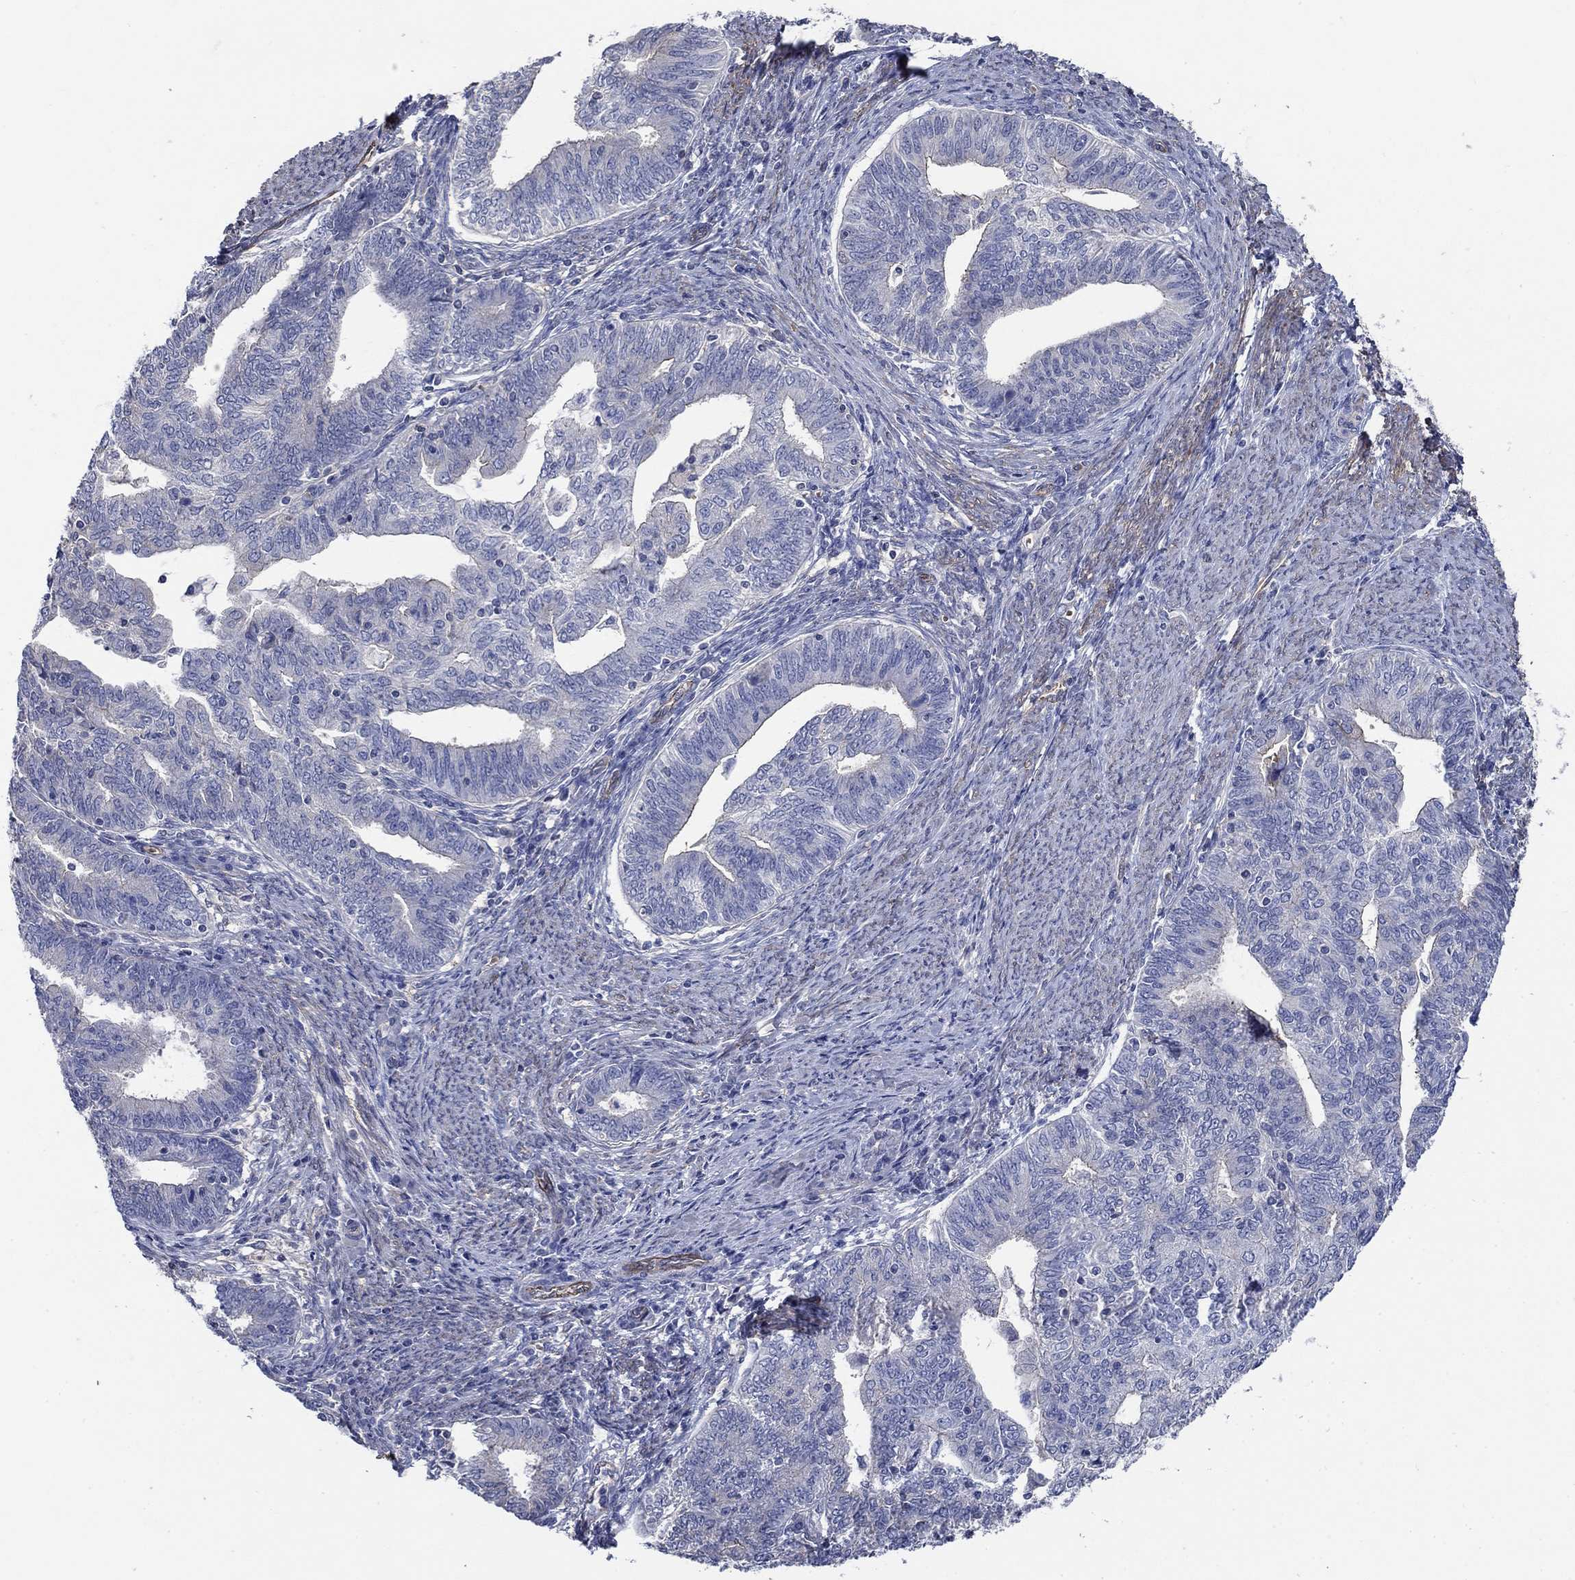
{"staining": {"intensity": "negative", "quantity": "none", "location": "none"}, "tissue": "endometrial cancer", "cell_type": "Tumor cells", "image_type": "cancer", "snomed": [{"axis": "morphology", "description": "Adenocarcinoma, NOS"}, {"axis": "topography", "description": "Endometrium"}], "caption": "This is an immunohistochemistry image of endometrial cancer. There is no positivity in tumor cells.", "gene": "FLNC", "patient": {"sex": "female", "age": 82}}